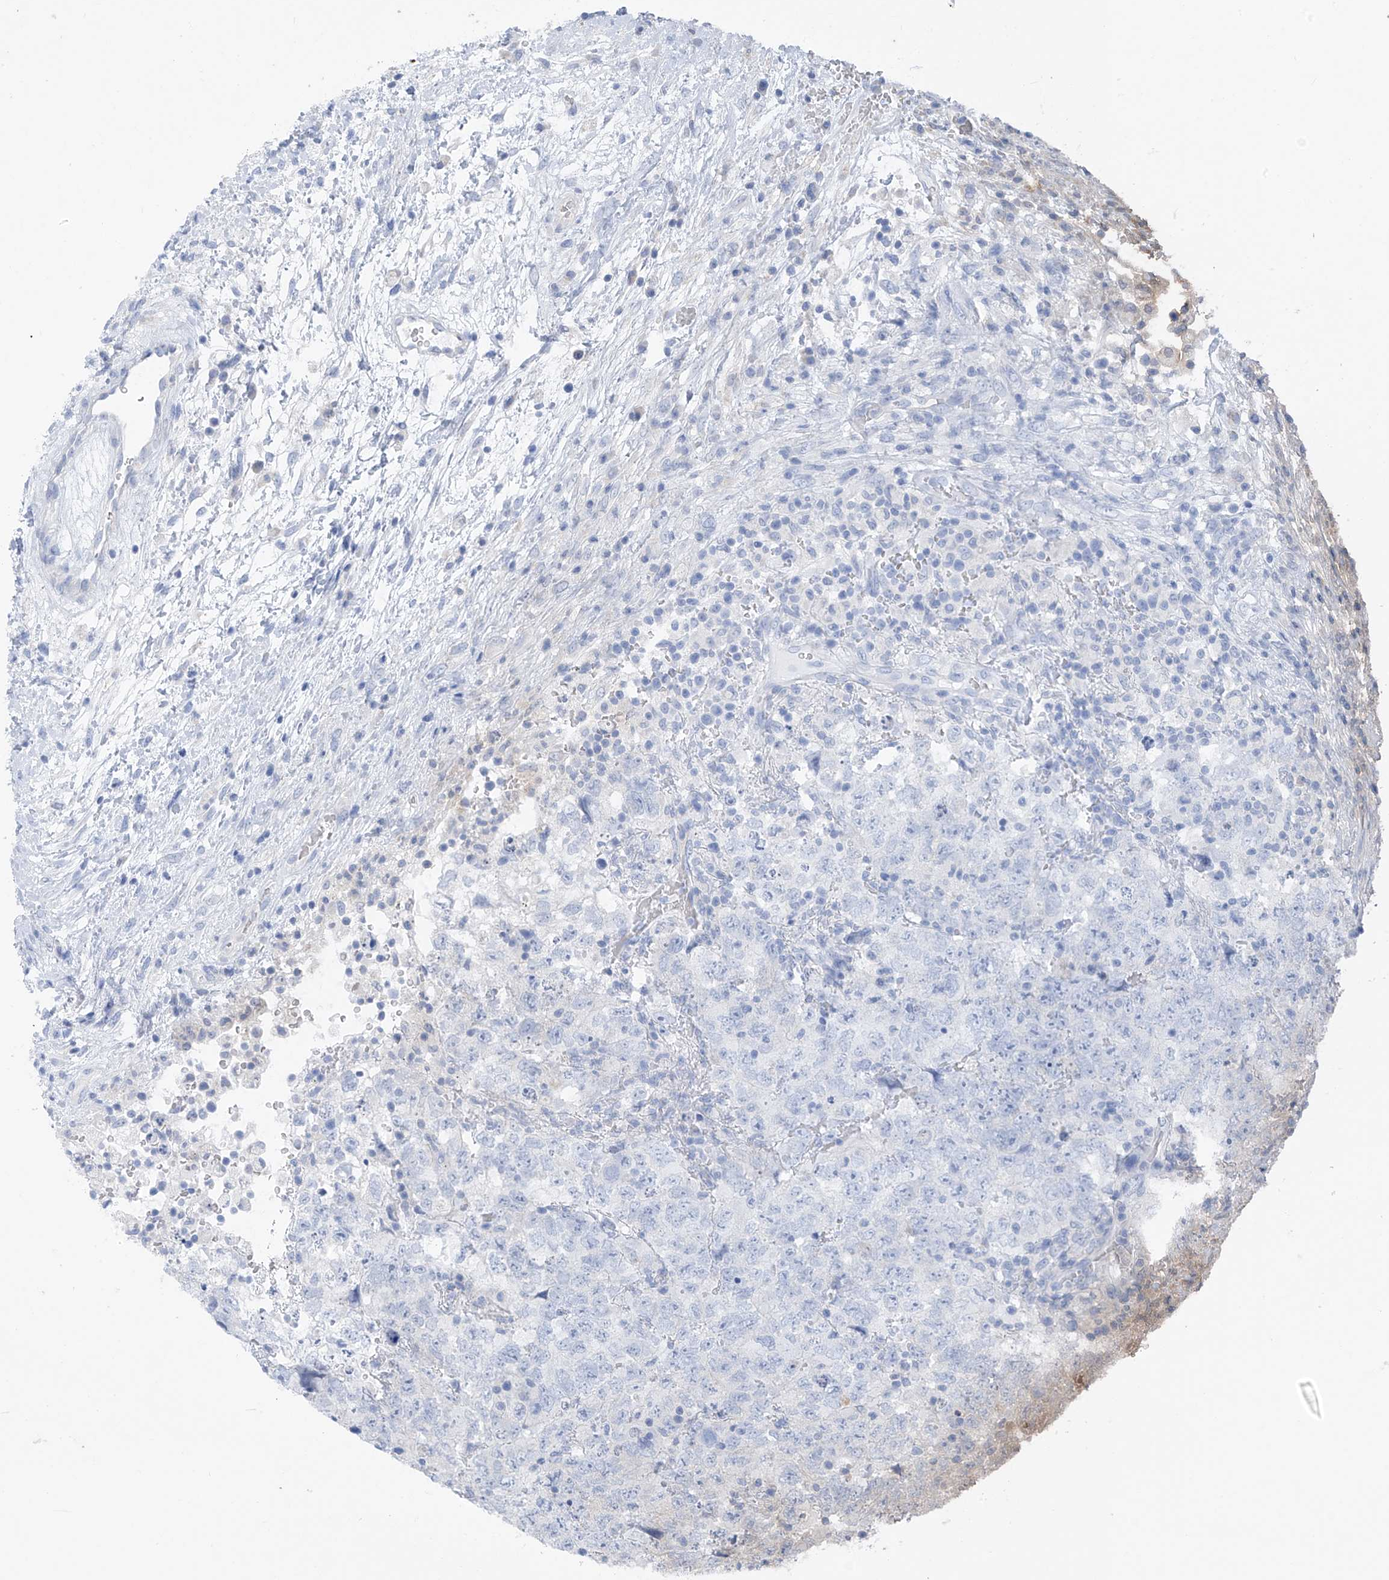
{"staining": {"intensity": "negative", "quantity": "none", "location": "none"}, "tissue": "testis cancer", "cell_type": "Tumor cells", "image_type": "cancer", "snomed": [{"axis": "morphology", "description": "Carcinoma, Embryonal, NOS"}, {"axis": "topography", "description": "Testis"}], "caption": "Immunohistochemical staining of human testis cancer shows no significant positivity in tumor cells.", "gene": "SYN3", "patient": {"sex": "male", "age": 37}}